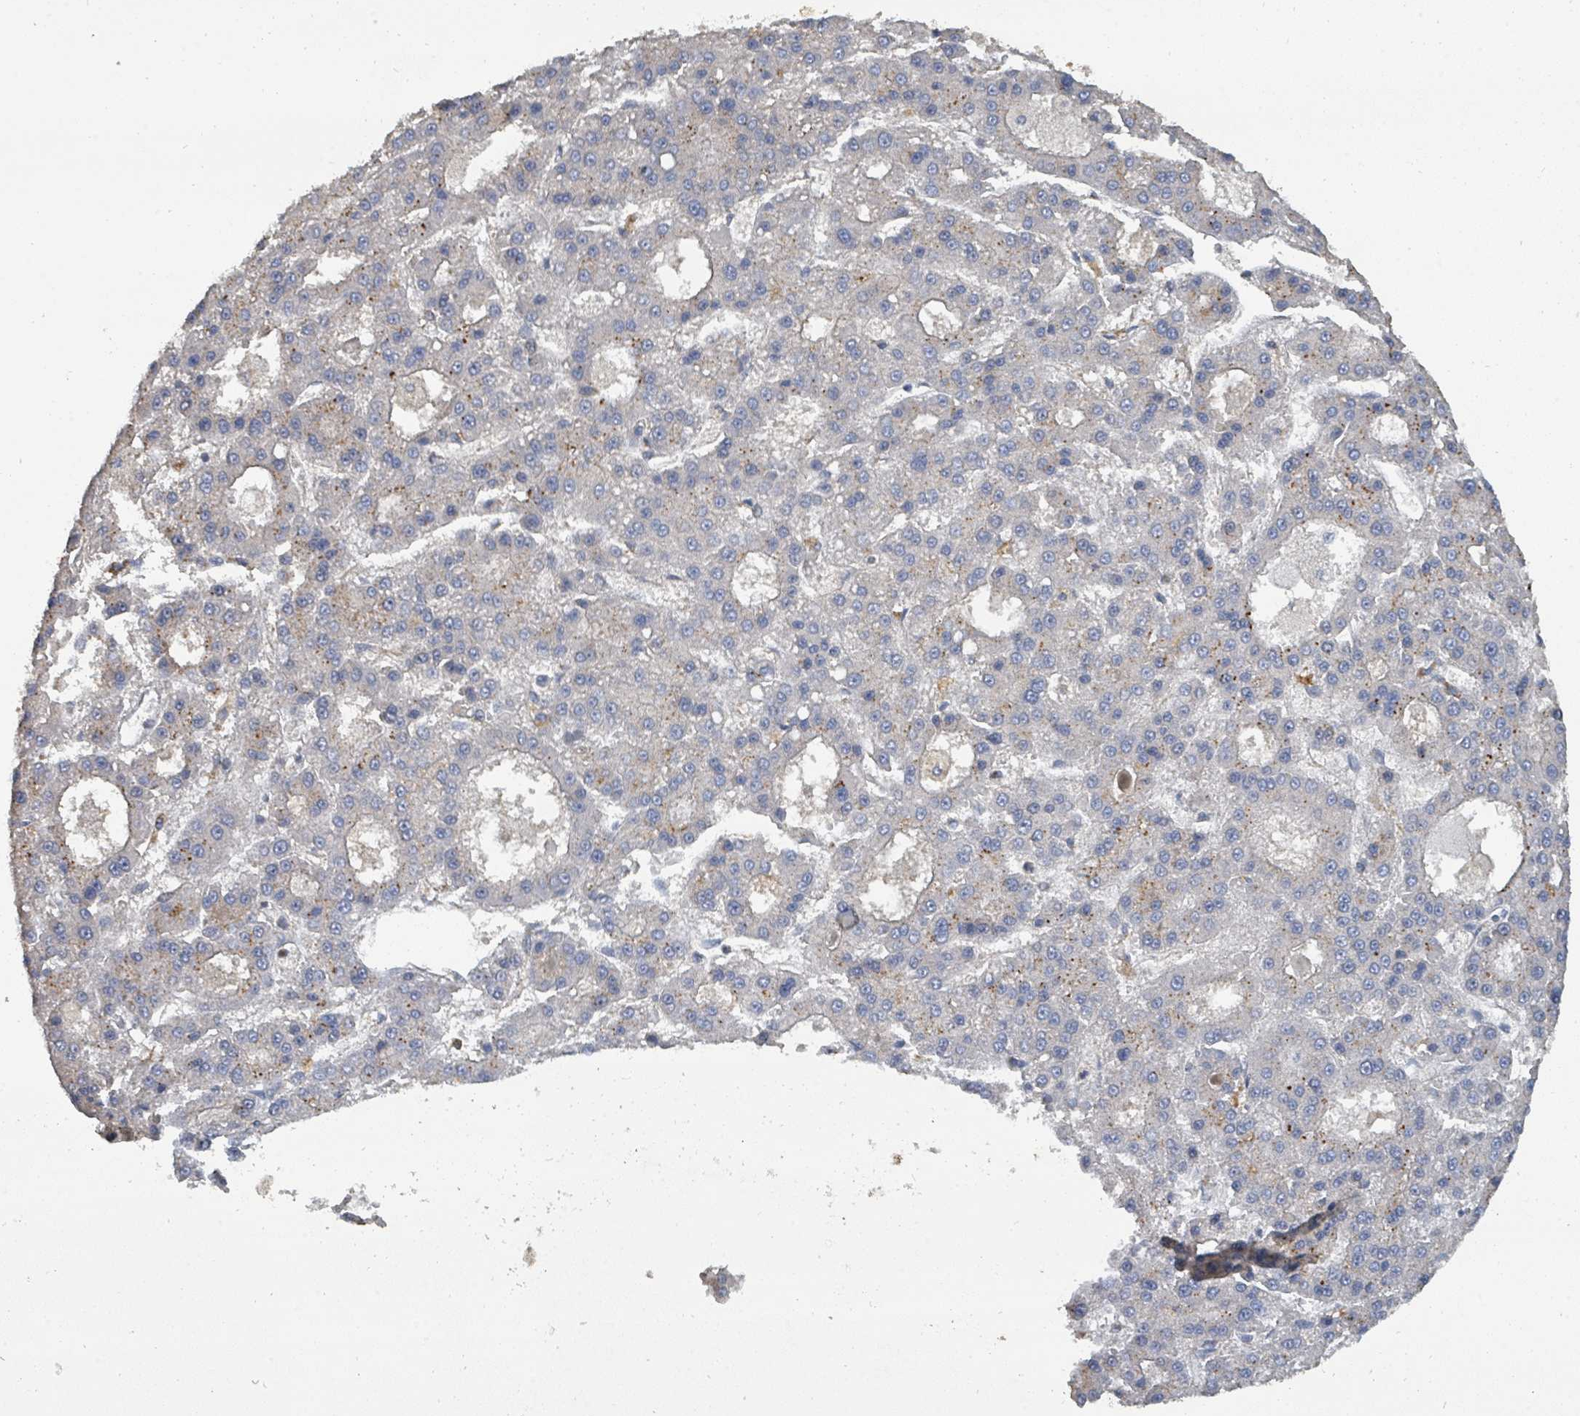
{"staining": {"intensity": "negative", "quantity": "none", "location": "none"}, "tissue": "liver cancer", "cell_type": "Tumor cells", "image_type": "cancer", "snomed": [{"axis": "morphology", "description": "Carcinoma, Hepatocellular, NOS"}, {"axis": "topography", "description": "Liver"}], "caption": "This is an immunohistochemistry micrograph of hepatocellular carcinoma (liver). There is no positivity in tumor cells.", "gene": "IFIT1", "patient": {"sex": "male", "age": 70}}